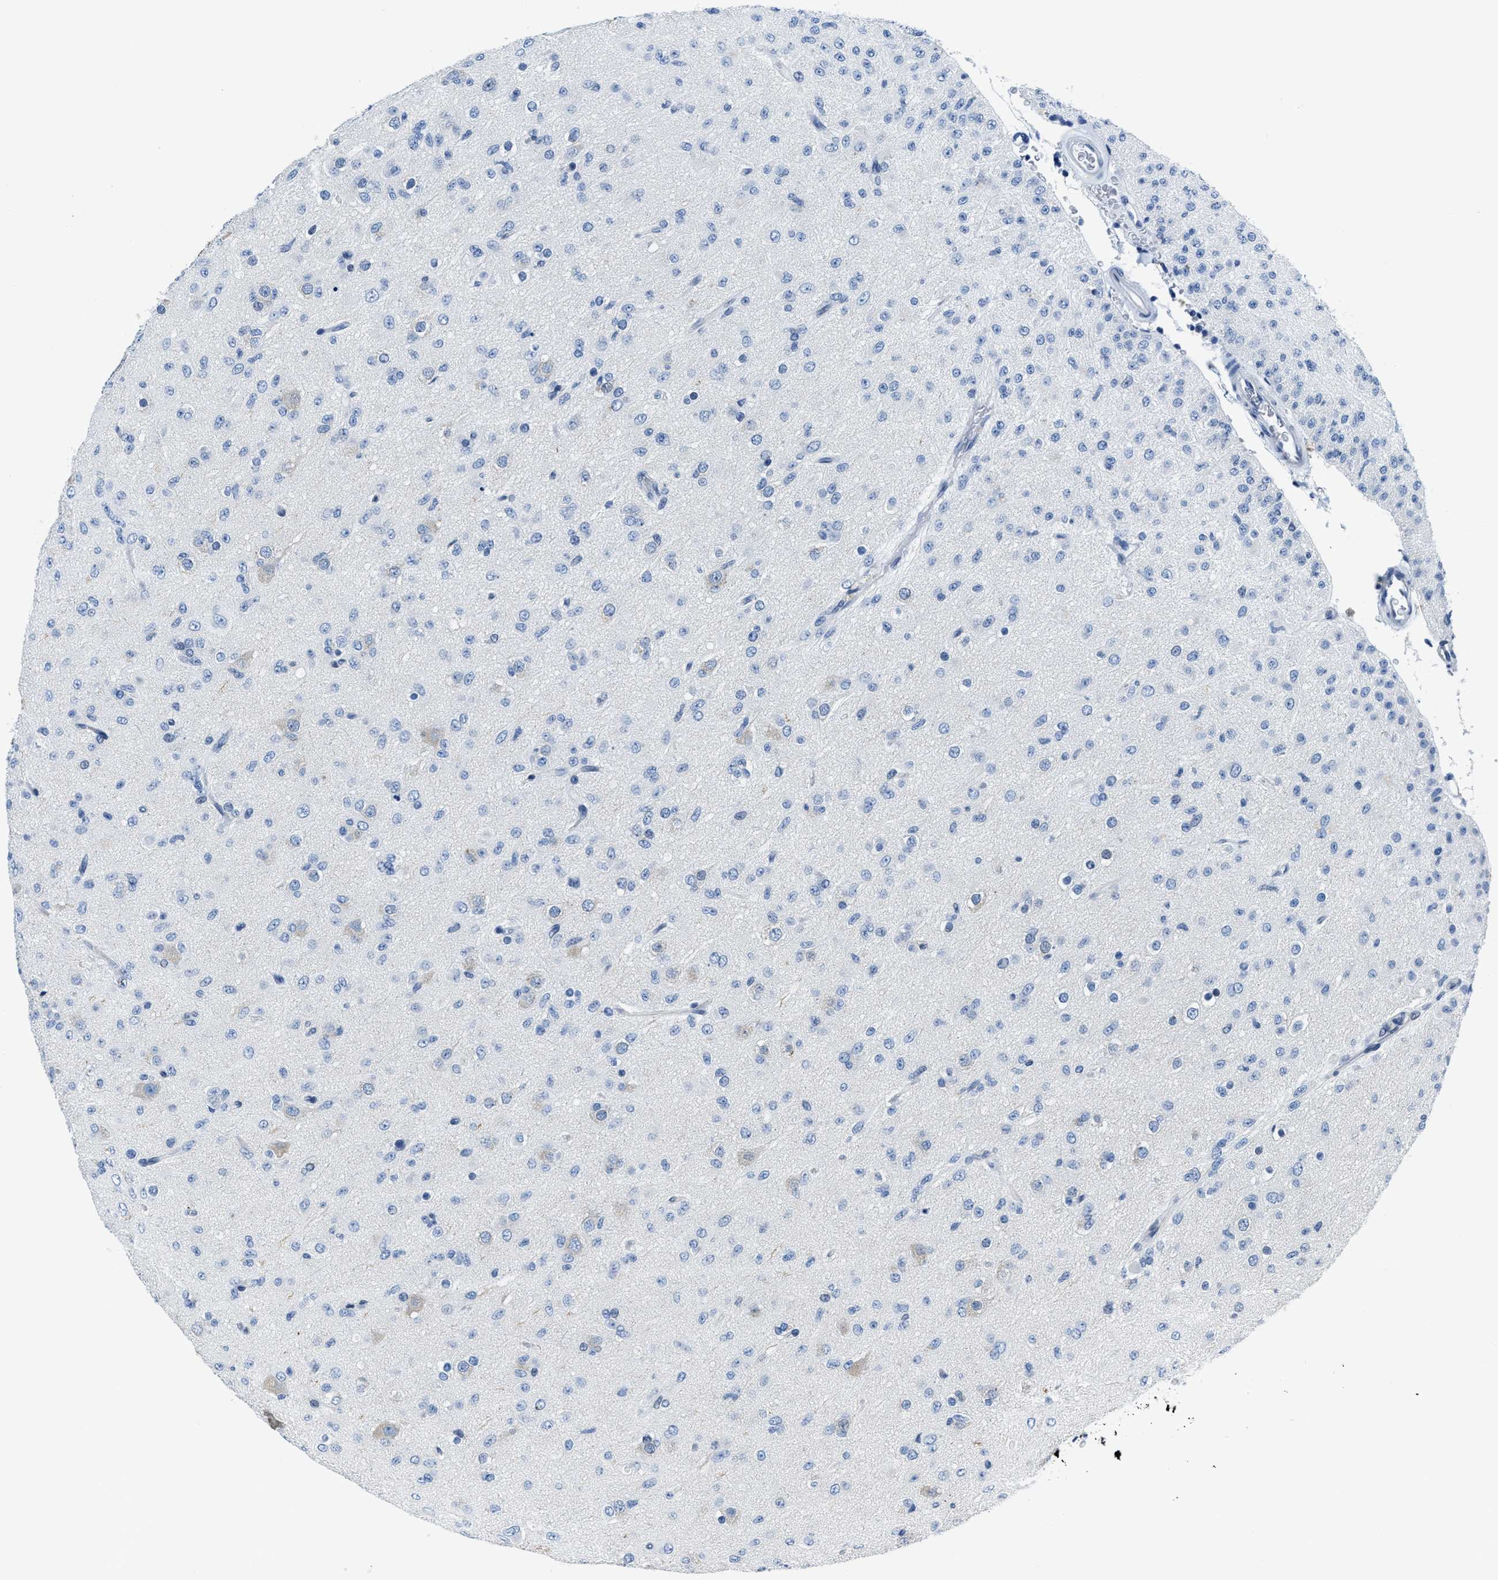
{"staining": {"intensity": "negative", "quantity": "none", "location": "none"}, "tissue": "glioma", "cell_type": "Tumor cells", "image_type": "cancer", "snomed": [{"axis": "morphology", "description": "Glioma, malignant, Low grade"}, {"axis": "topography", "description": "Brain"}], "caption": "High power microscopy histopathology image of an immunohistochemistry (IHC) image of glioma, revealing no significant positivity in tumor cells. (DAB (3,3'-diaminobenzidine) IHC, high magnification).", "gene": "ASZ1", "patient": {"sex": "male", "age": 65}}